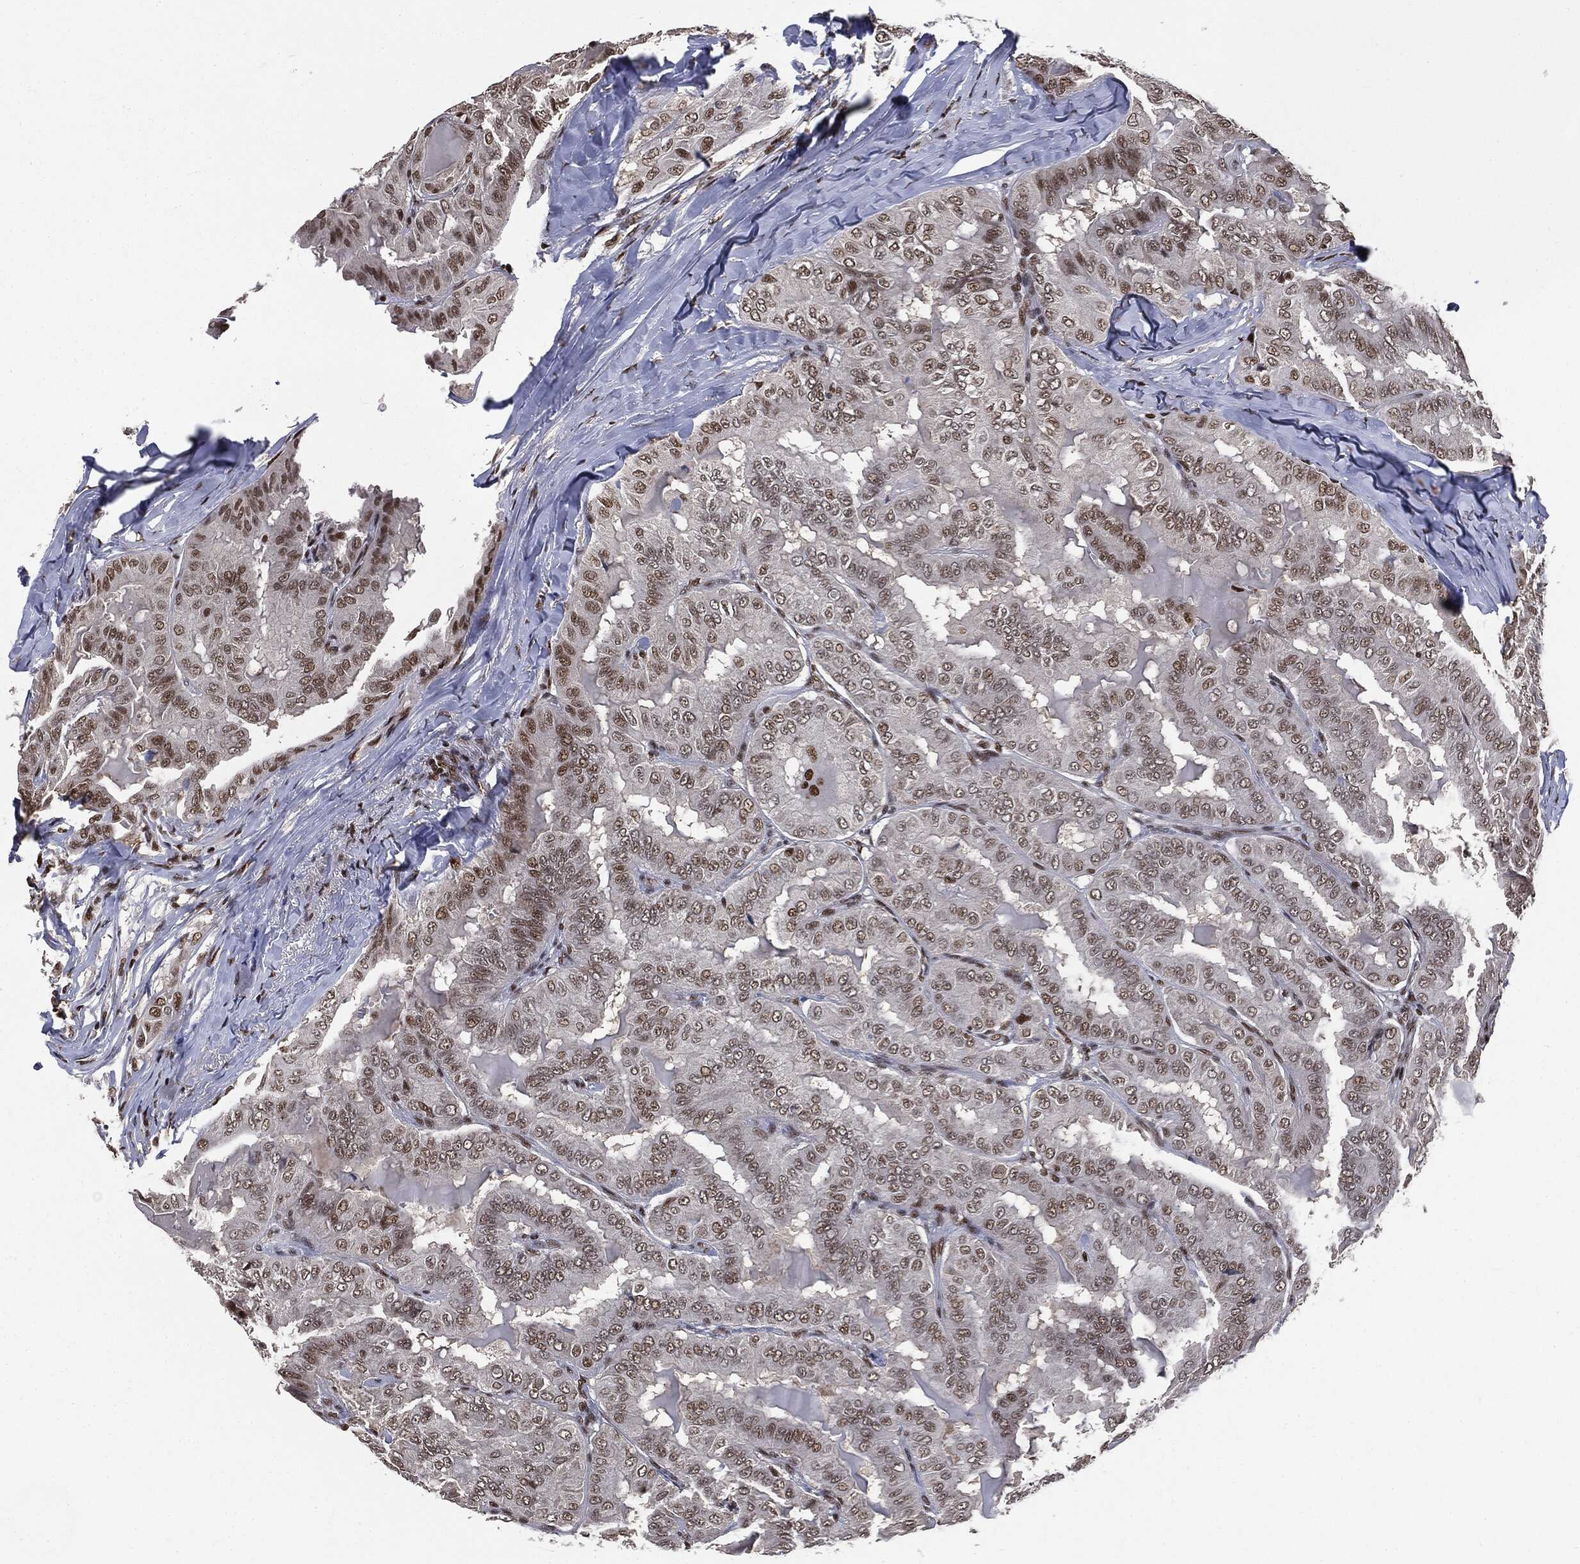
{"staining": {"intensity": "moderate", "quantity": ">75%", "location": "nuclear"}, "tissue": "thyroid cancer", "cell_type": "Tumor cells", "image_type": "cancer", "snomed": [{"axis": "morphology", "description": "Papillary adenocarcinoma, NOS"}, {"axis": "topography", "description": "Thyroid gland"}], "caption": "Protein expression analysis of papillary adenocarcinoma (thyroid) shows moderate nuclear staining in approximately >75% of tumor cells.", "gene": "DPH2", "patient": {"sex": "female", "age": 68}}